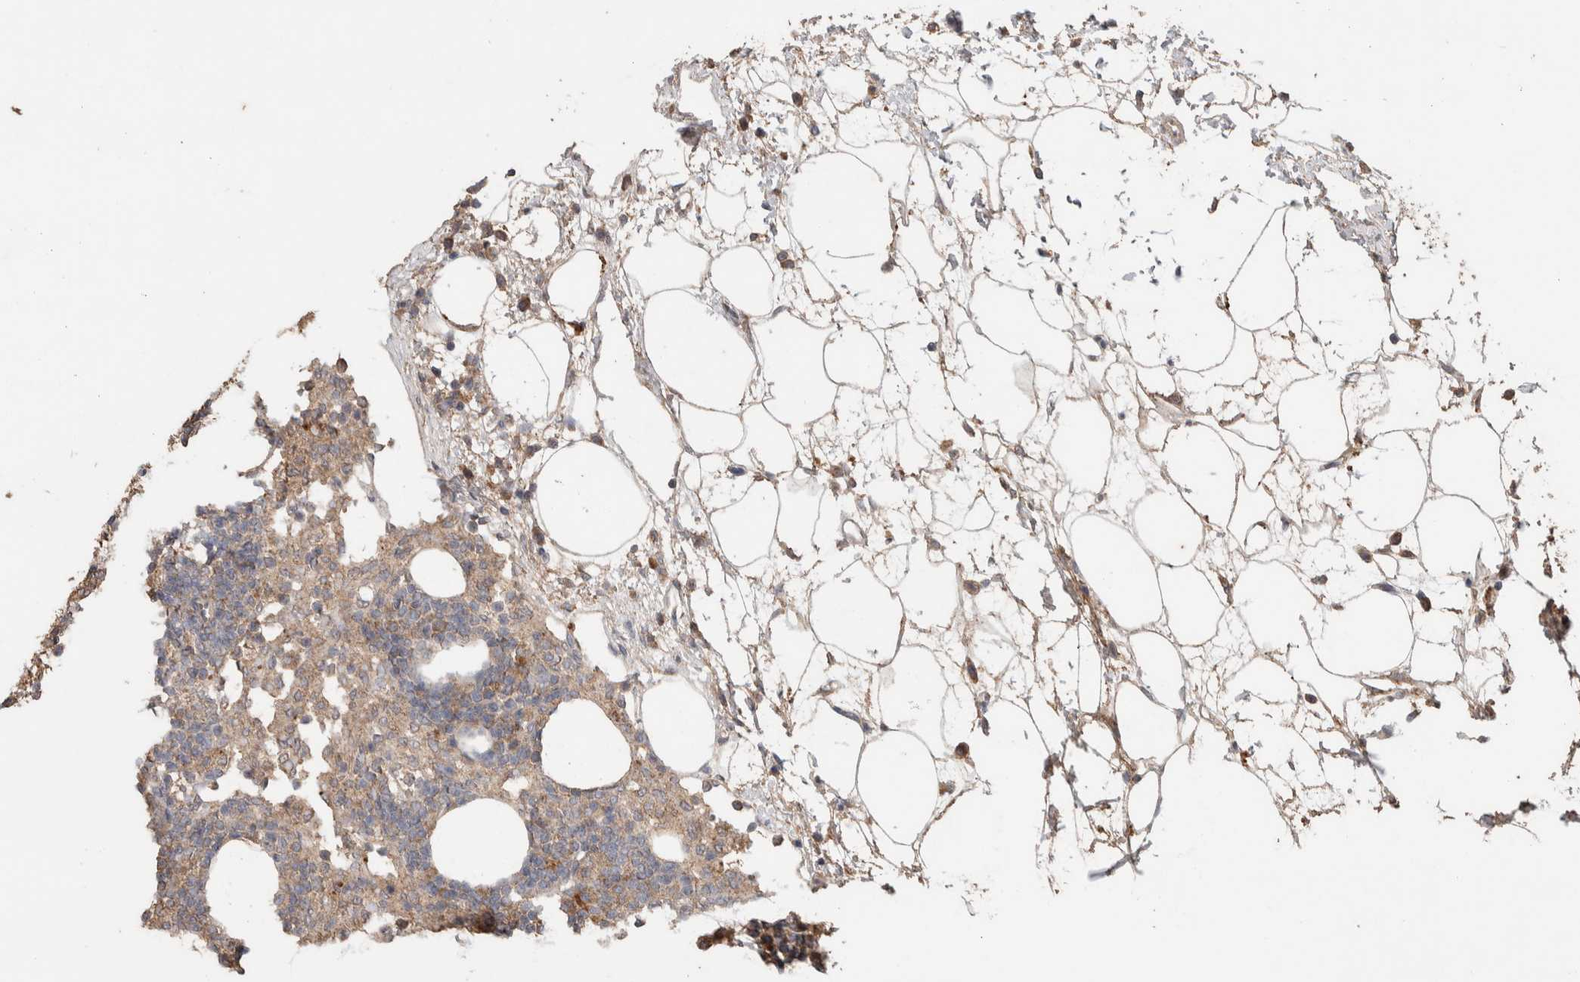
{"staining": {"intensity": "weak", "quantity": "<25%", "location": "cytoplasmic/membranous"}, "tissue": "lymph node", "cell_type": "Germinal center cells", "image_type": "normal", "snomed": [{"axis": "morphology", "description": "Normal tissue, NOS"}, {"axis": "morphology", "description": "Carcinoid, malignant, NOS"}, {"axis": "topography", "description": "Lymph node"}], "caption": "Immunohistochemical staining of normal lymph node exhibits no significant expression in germinal center cells. Nuclei are stained in blue.", "gene": "KCNJ5", "patient": {"sex": "male", "age": 47}}